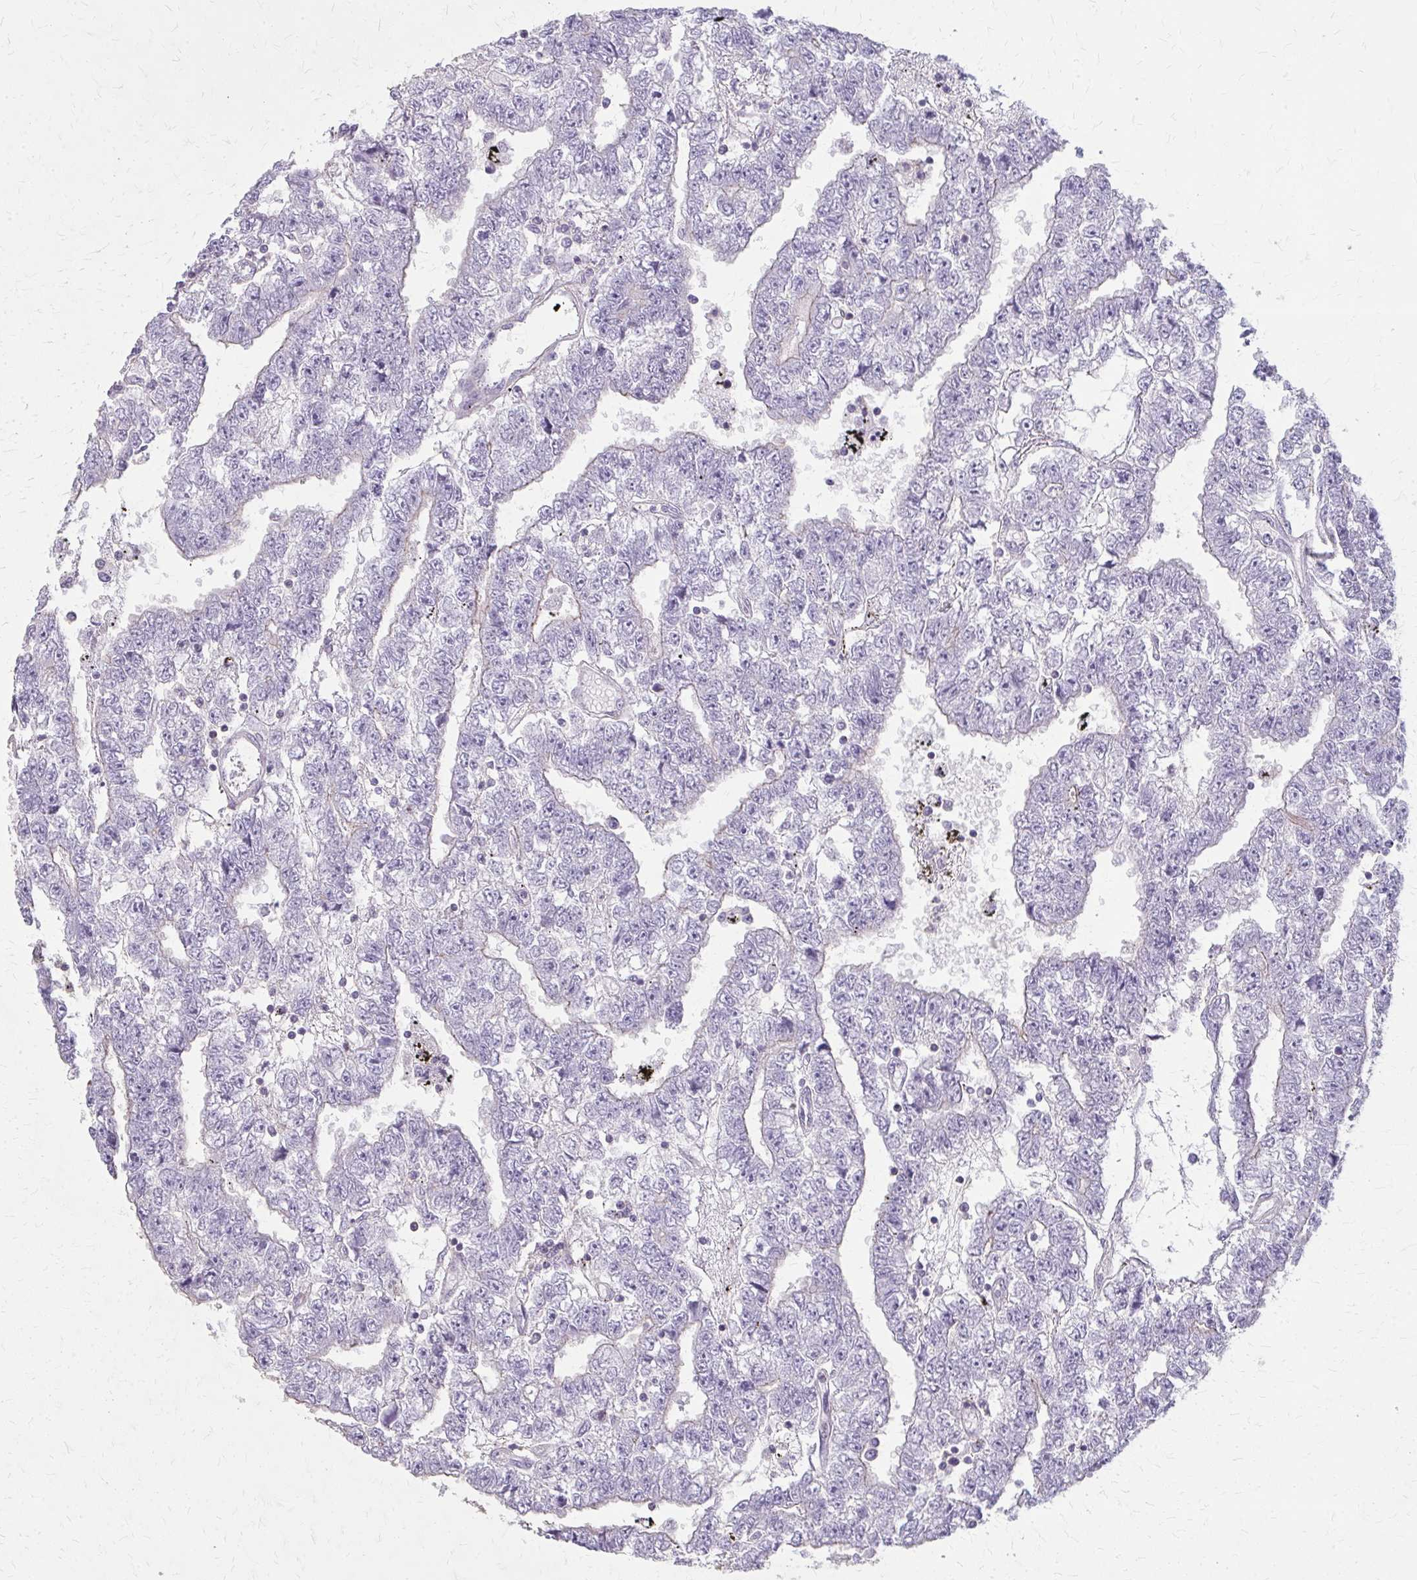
{"staining": {"intensity": "negative", "quantity": "none", "location": "none"}, "tissue": "testis cancer", "cell_type": "Tumor cells", "image_type": "cancer", "snomed": [{"axis": "morphology", "description": "Carcinoma, Embryonal, NOS"}, {"axis": "topography", "description": "Testis"}], "caption": "A histopathology image of testis embryonal carcinoma stained for a protein displays no brown staining in tumor cells.", "gene": "TENM4", "patient": {"sex": "male", "age": 25}}